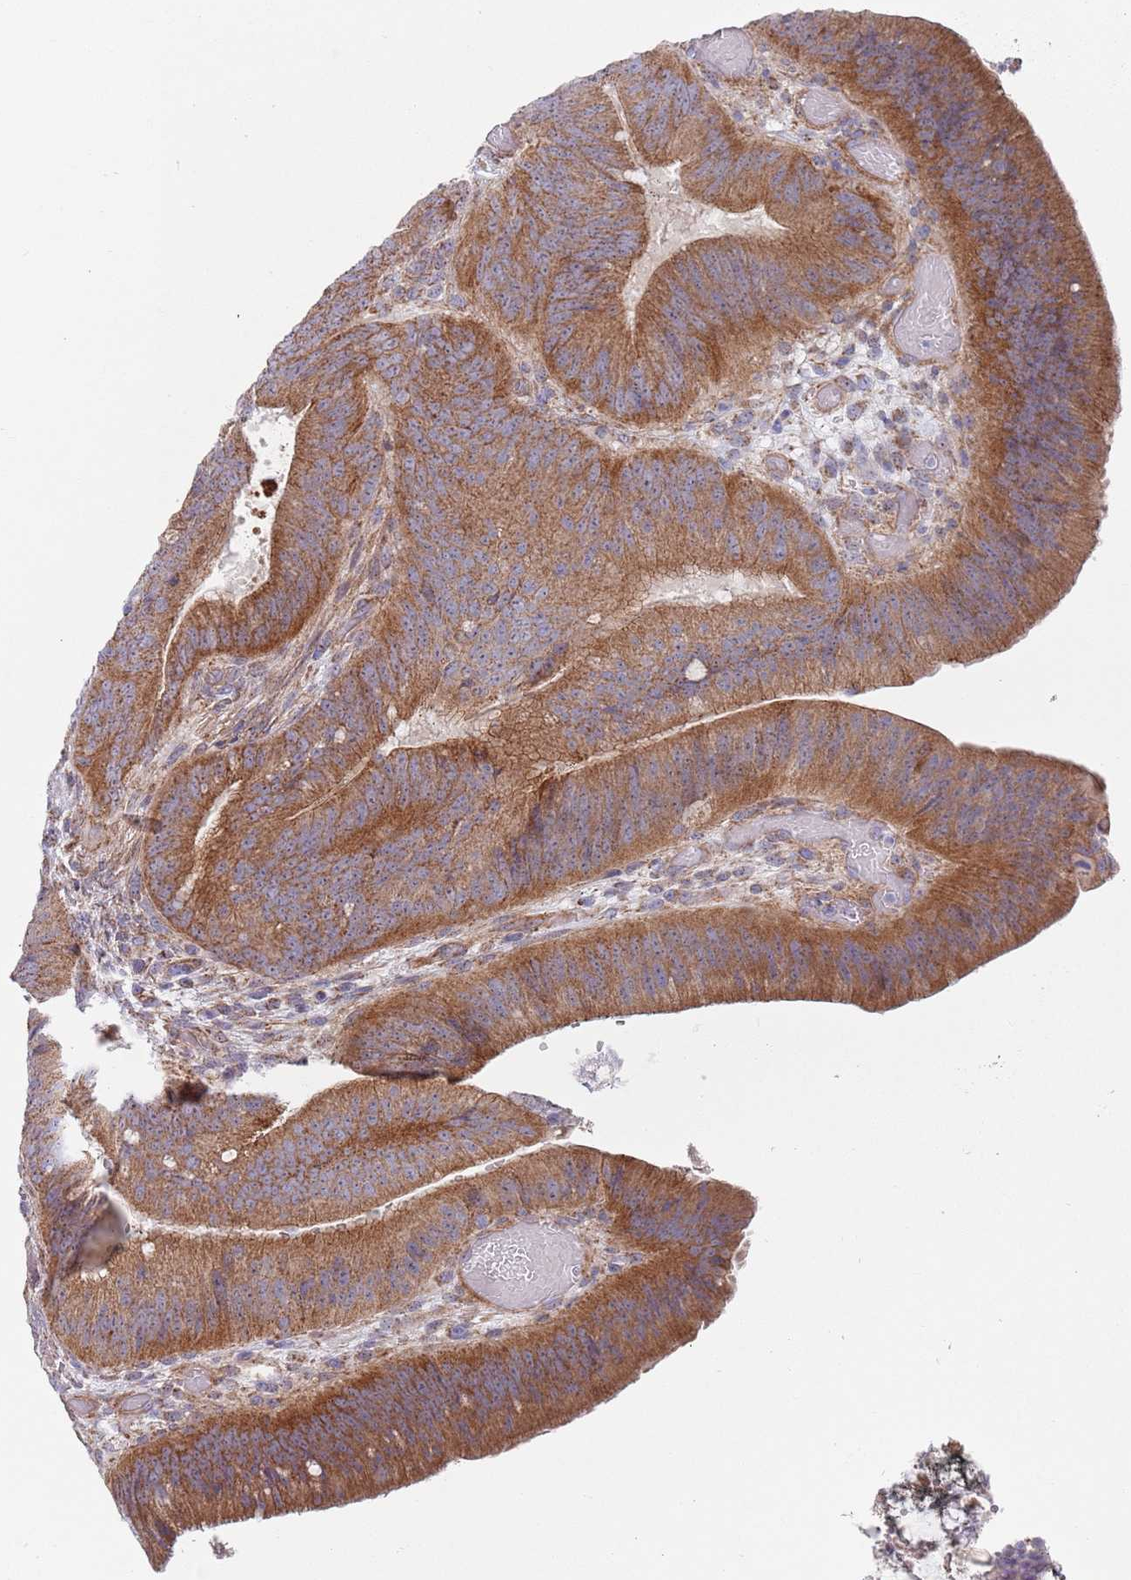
{"staining": {"intensity": "strong", "quantity": ">75%", "location": "cytoplasmic/membranous"}, "tissue": "colorectal cancer", "cell_type": "Tumor cells", "image_type": "cancer", "snomed": [{"axis": "morphology", "description": "Adenocarcinoma, NOS"}, {"axis": "topography", "description": "Colon"}], "caption": "Protein analysis of colorectal cancer tissue shows strong cytoplasmic/membranous expression in about >75% of tumor cells.", "gene": "PWWP3A", "patient": {"sex": "female", "age": 43}}